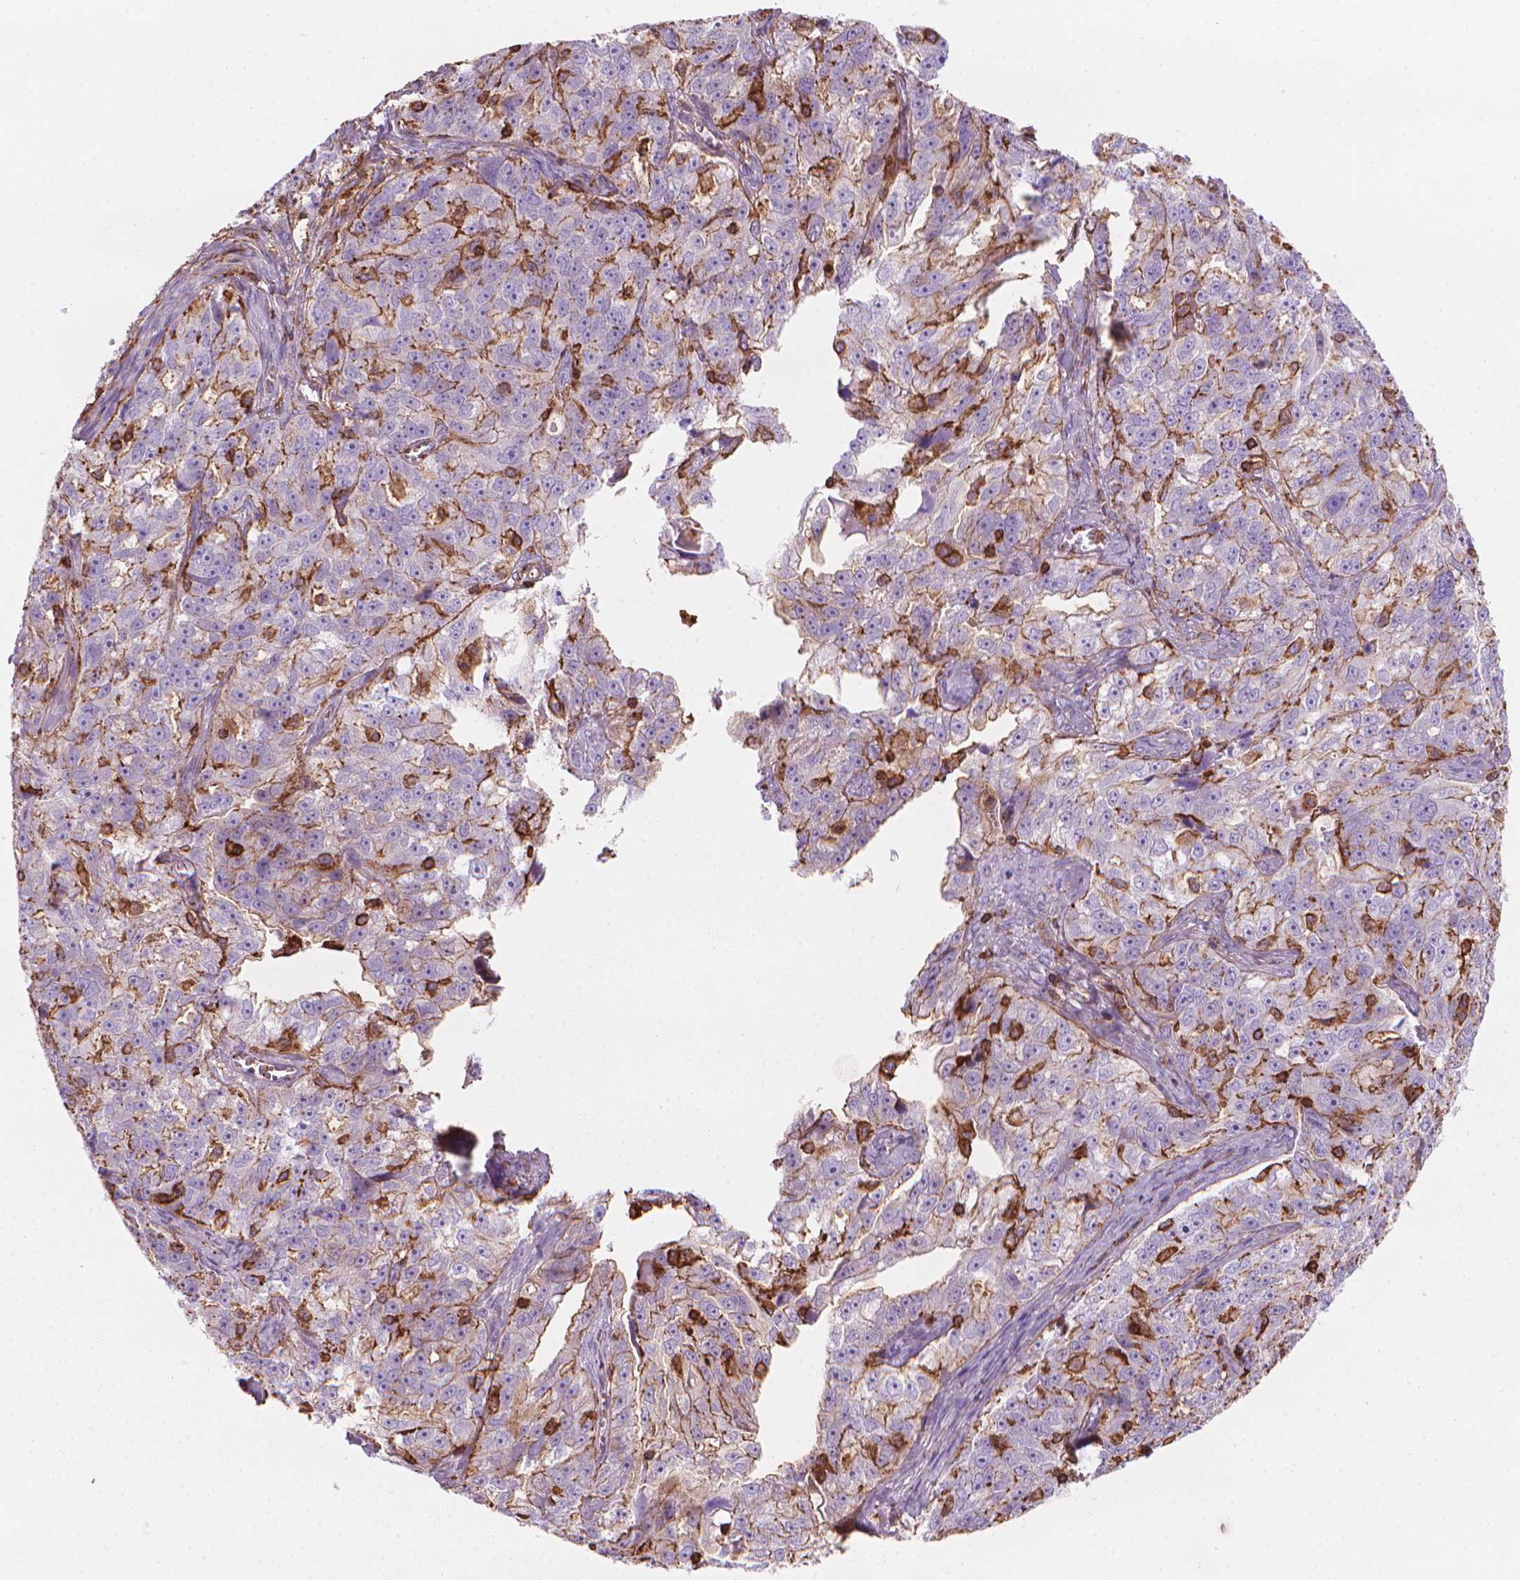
{"staining": {"intensity": "moderate", "quantity": "<25%", "location": "cytoplasmic/membranous"}, "tissue": "ovarian cancer", "cell_type": "Tumor cells", "image_type": "cancer", "snomed": [{"axis": "morphology", "description": "Cystadenocarcinoma, serous, NOS"}, {"axis": "topography", "description": "Ovary"}], "caption": "Serous cystadenocarcinoma (ovarian) tissue reveals moderate cytoplasmic/membranous expression in about <25% of tumor cells", "gene": "PATJ", "patient": {"sex": "female", "age": 51}}